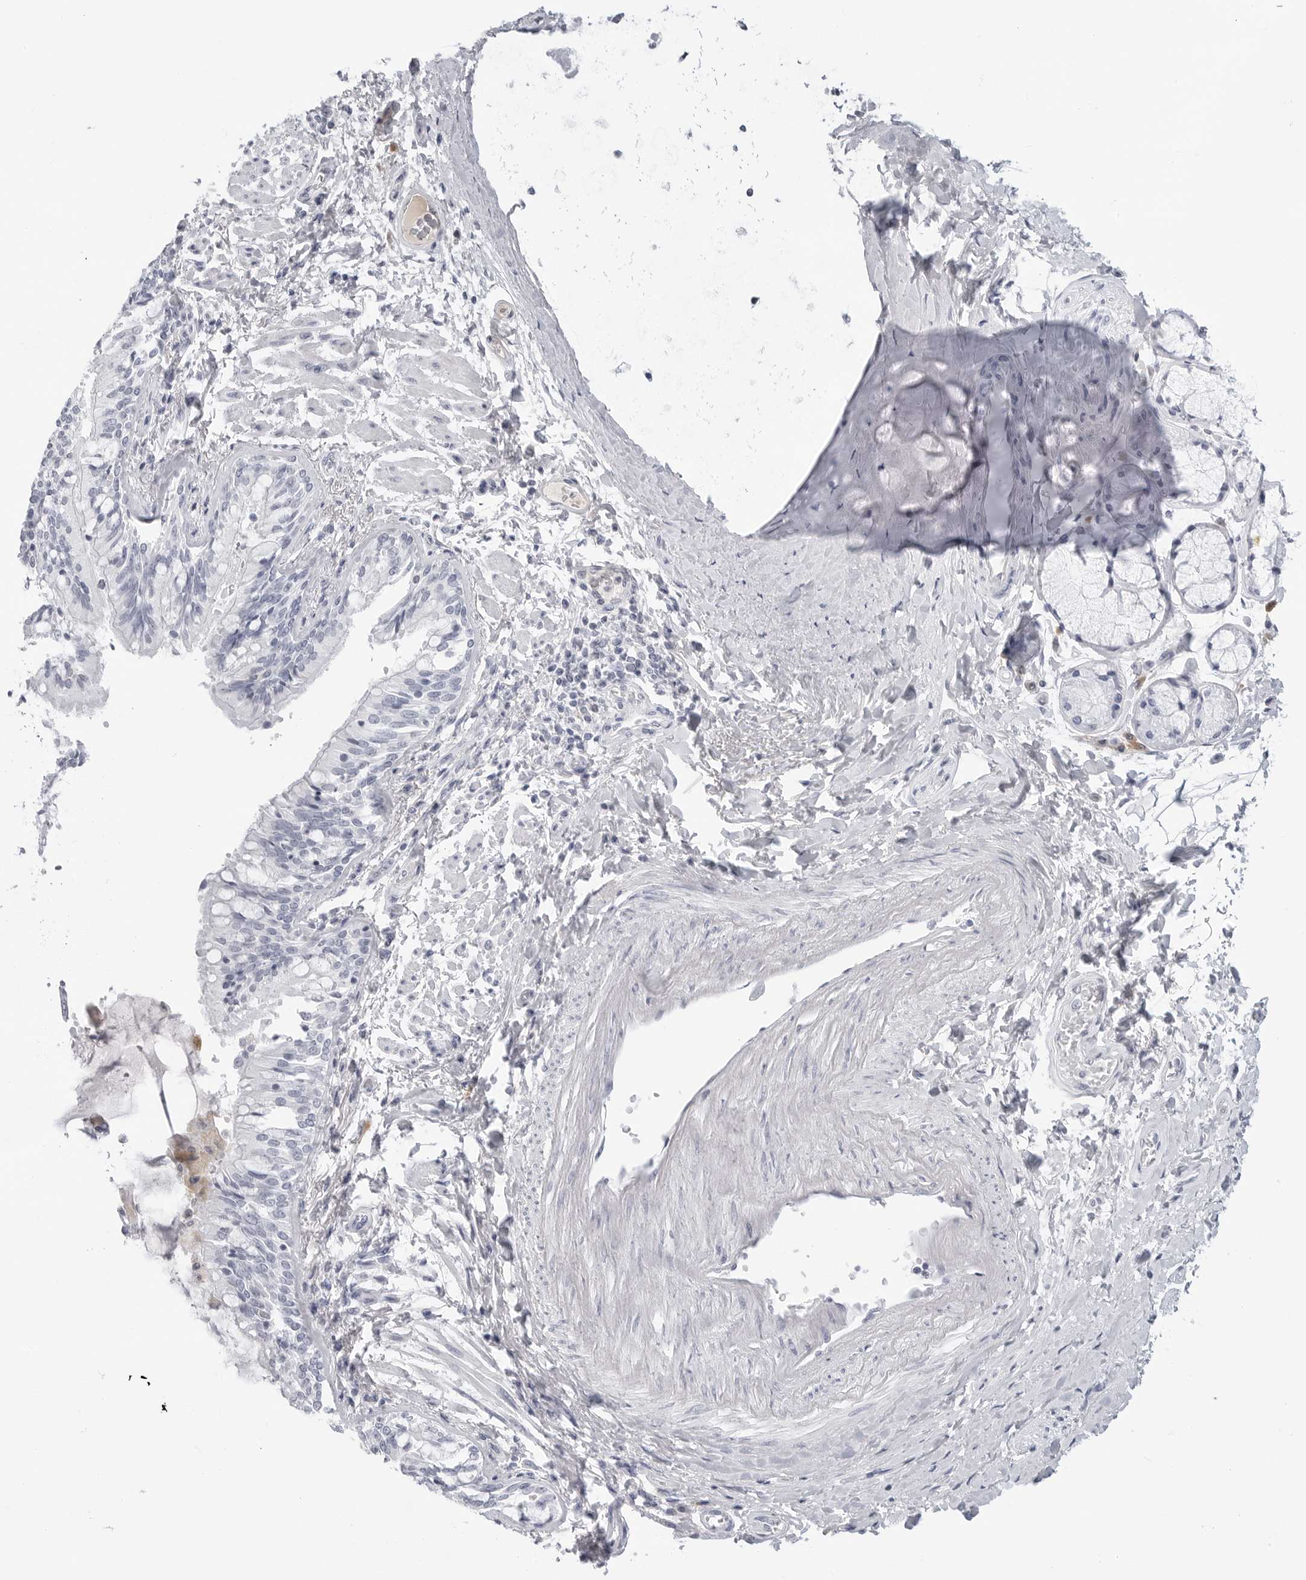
{"staining": {"intensity": "negative", "quantity": "none", "location": "none"}, "tissue": "bronchus", "cell_type": "Respiratory epithelial cells", "image_type": "normal", "snomed": [{"axis": "morphology", "description": "Normal tissue, NOS"}, {"axis": "morphology", "description": "Inflammation, NOS"}, {"axis": "topography", "description": "Lung"}], "caption": "This is an immunohistochemistry photomicrograph of unremarkable bronchus. There is no positivity in respiratory epithelial cells.", "gene": "AMPD1", "patient": {"sex": "female", "age": 46}}